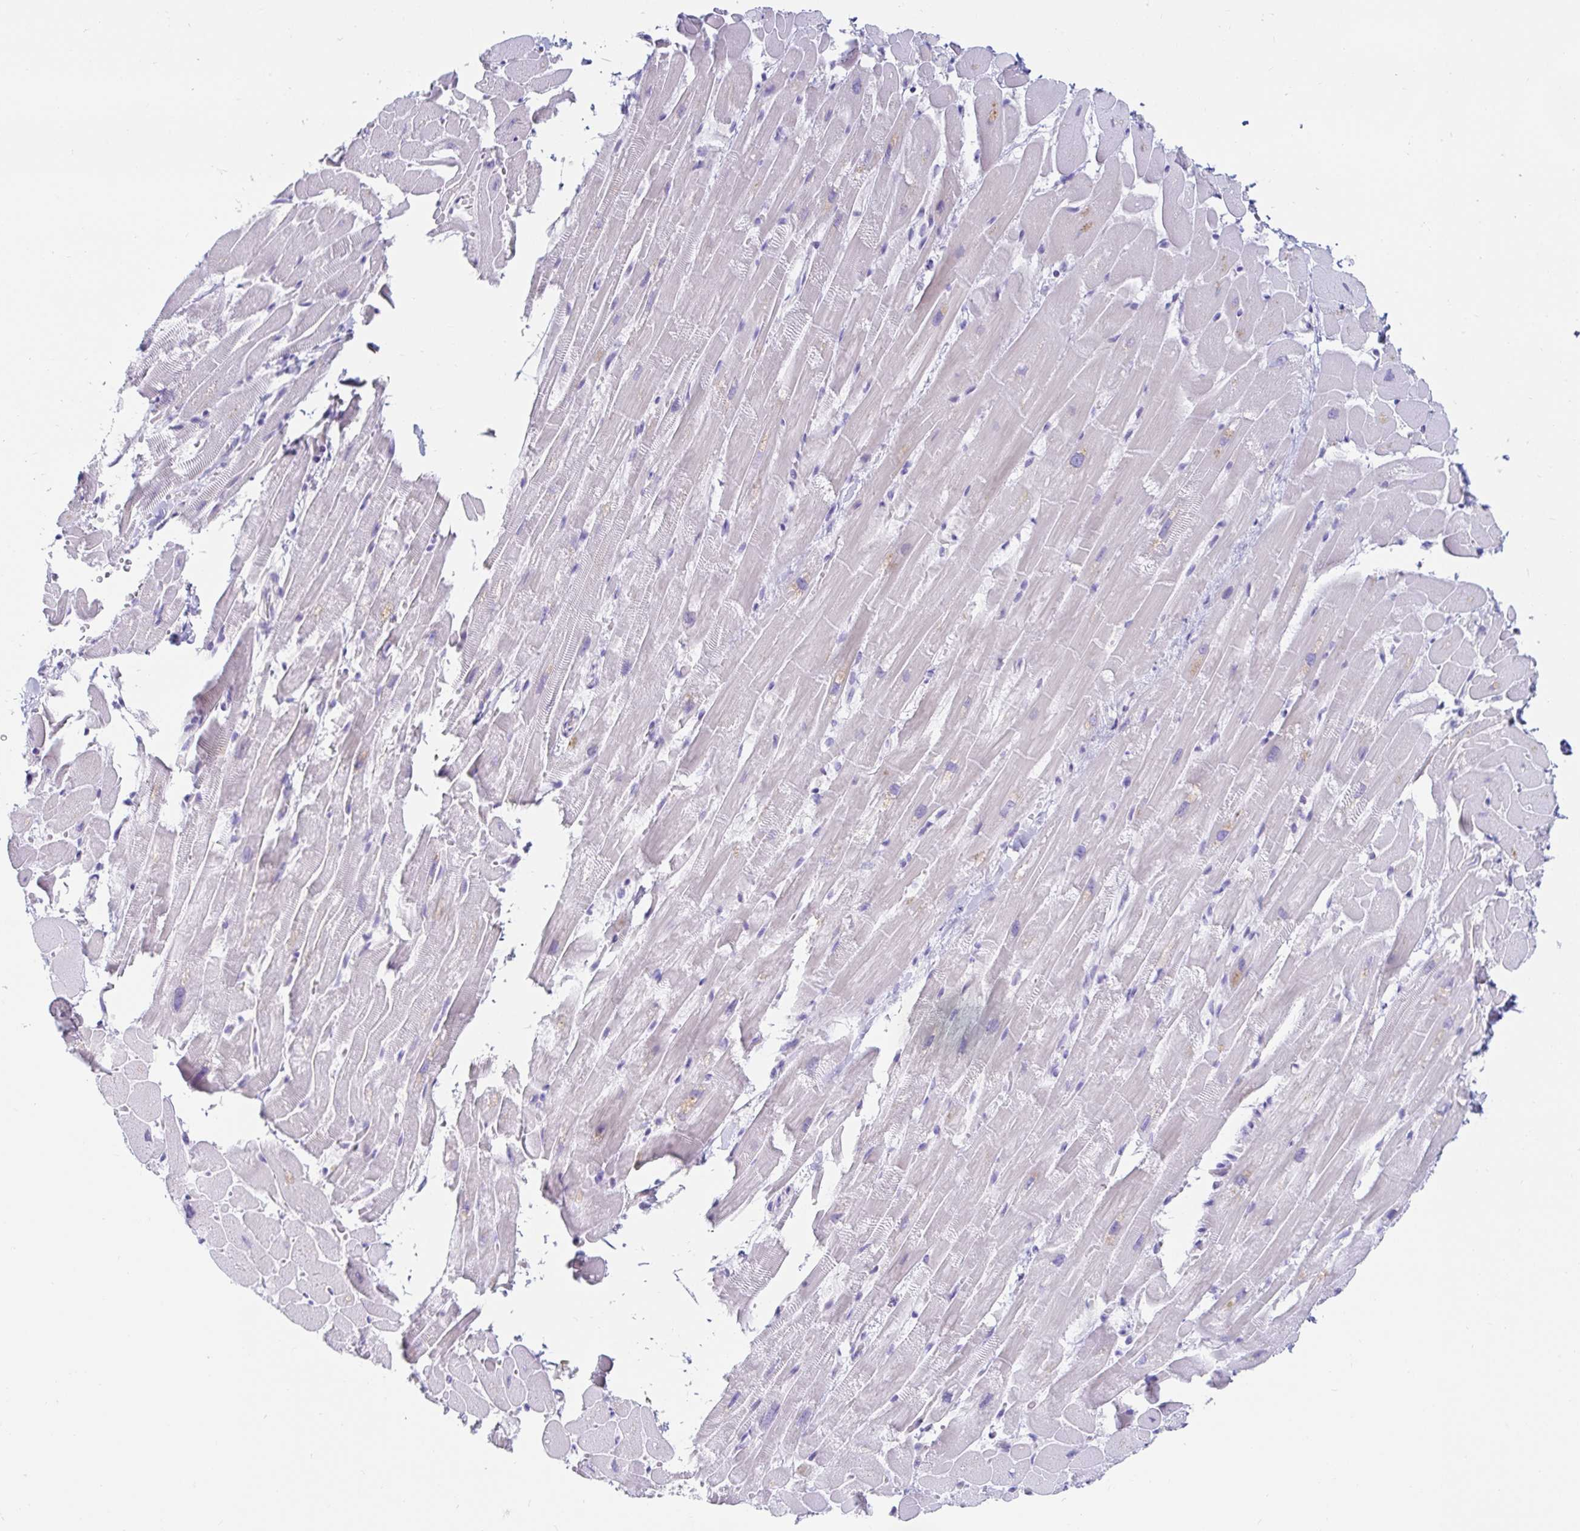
{"staining": {"intensity": "negative", "quantity": "none", "location": "none"}, "tissue": "heart muscle", "cell_type": "Cardiomyocytes", "image_type": "normal", "snomed": [{"axis": "morphology", "description": "Normal tissue, NOS"}, {"axis": "topography", "description": "Heart"}], "caption": "This is a image of immunohistochemistry staining of normal heart muscle, which shows no staining in cardiomyocytes.", "gene": "C4orf17", "patient": {"sex": "male", "age": 37}}